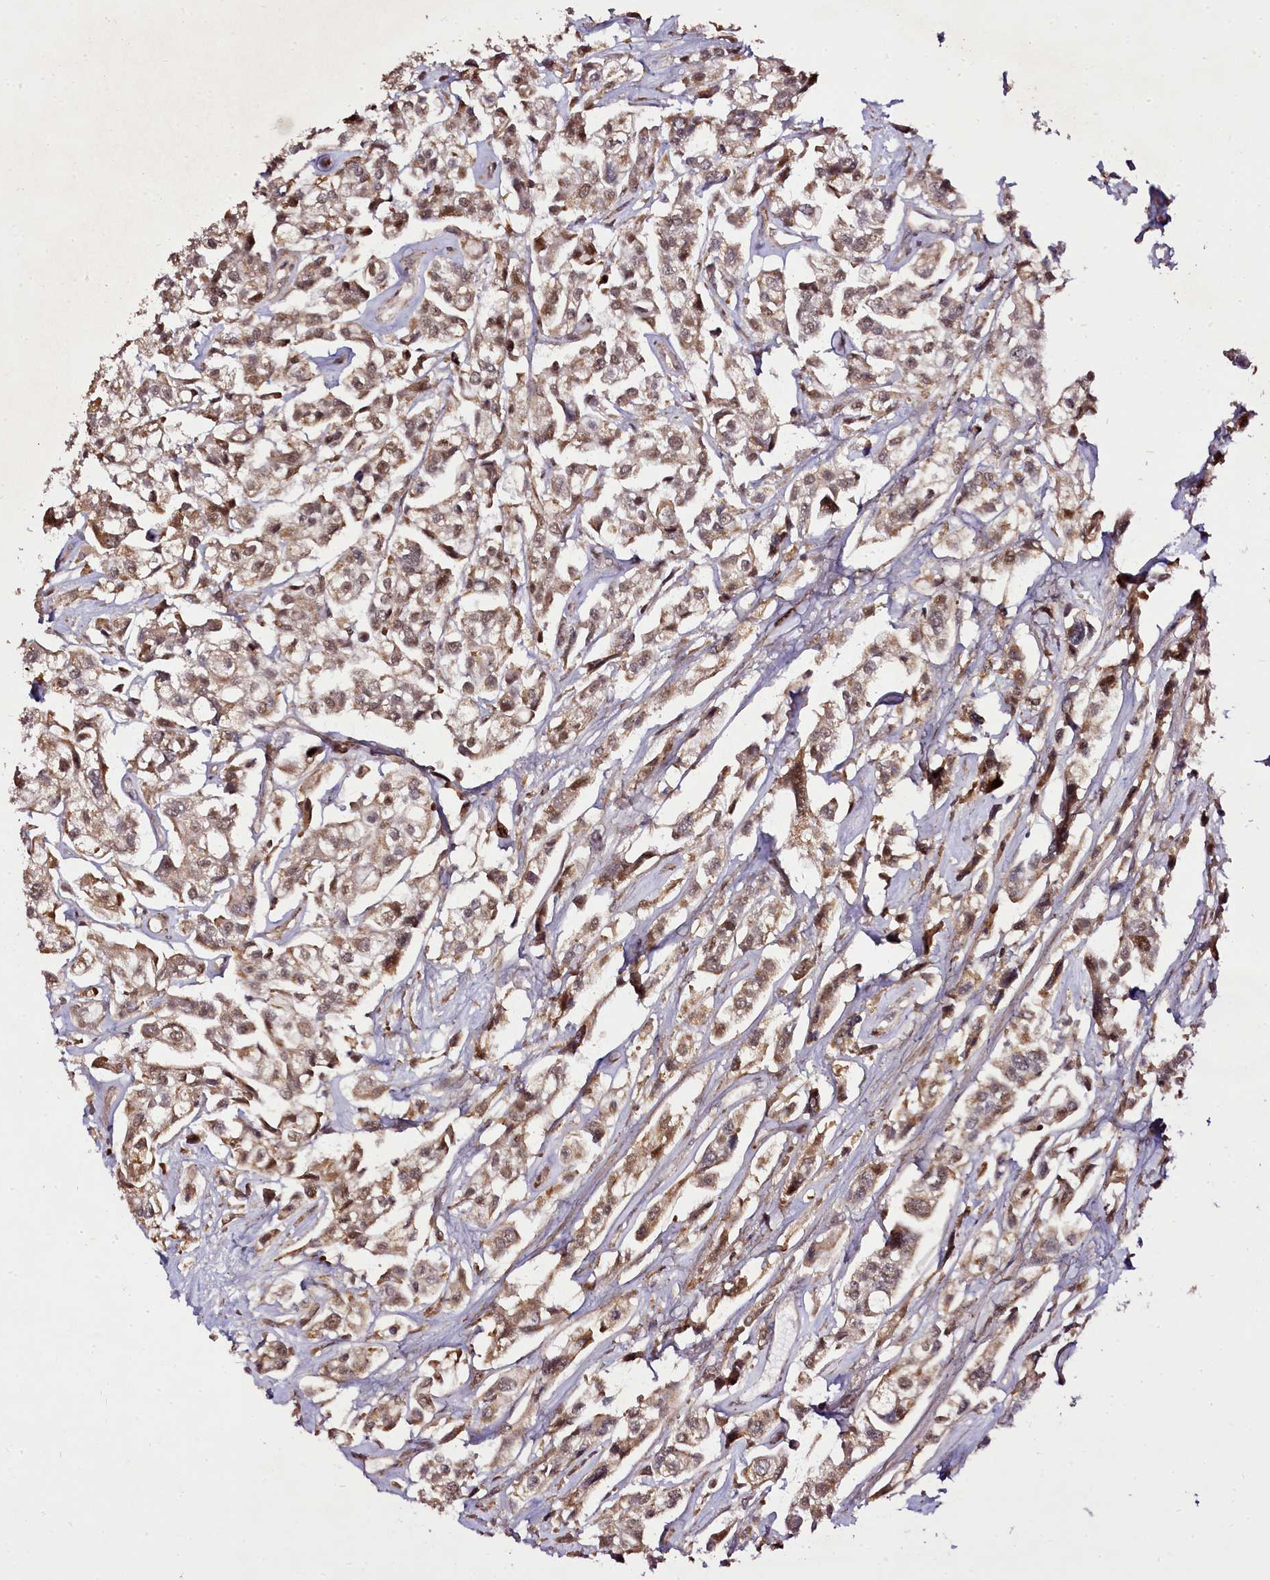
{"staining": {"intensity": "moderate", "quantity": ">75%", "location": "cytoplasmic/membranous,nuclear"}, "tissue": "urothelial cancer", "cell_type": "Tumor cells", "image_type": "cancer", "snomed": [{"axis": "morphology", "description": "Urothelial carcinoma, High grade"}, {"axis": "topography", "description": "Urinary bladder"}], "caption": "Protein analysis of urothelial cancer tissue demonstrates moderate cytoplasmic/membranous and nuclear expression in about >75% of tumor cells. (brown staining indicates protein expression, while blue staining denotes nuclei).", "gene": "EDIL3", "patient": {"sex": "male", "age": 67}}